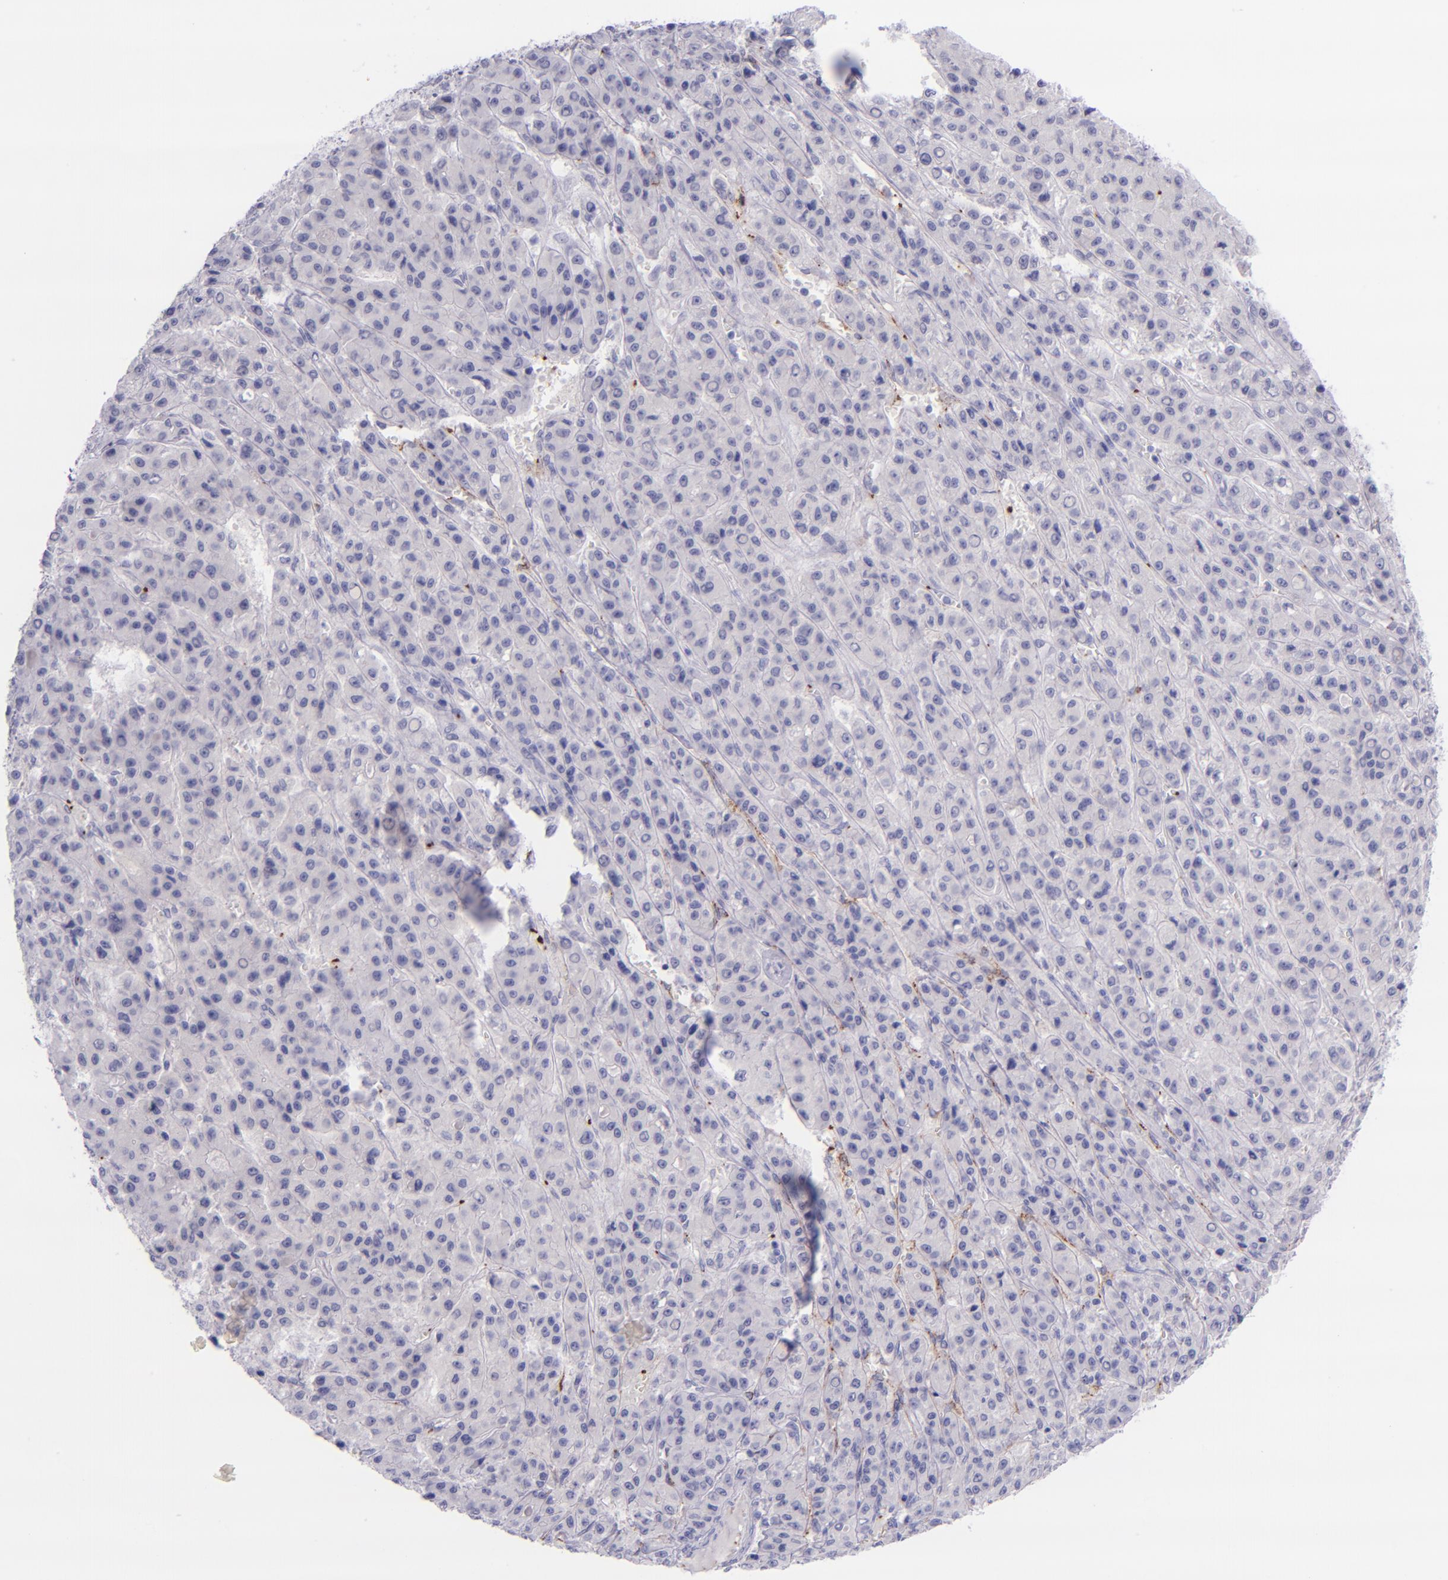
{"staining": {"intensity": "negative", "quantity": "none", "location": "none"}, "tissue": "liver cancer", "cell_type": "Tumor cells", "image_type": "cancer", "snomed": [{"axis": "morphology", "description": "Carcinoma, Hepatocellular, NOS"}, {"axis": "topography", "description": "Liver"}], "caption": "Immunohistochemistry (IHC) of human liver cancer shows no expression in tumor cells.", "gene": "SELE", "patient": {"sex": "male", "age": 70}}